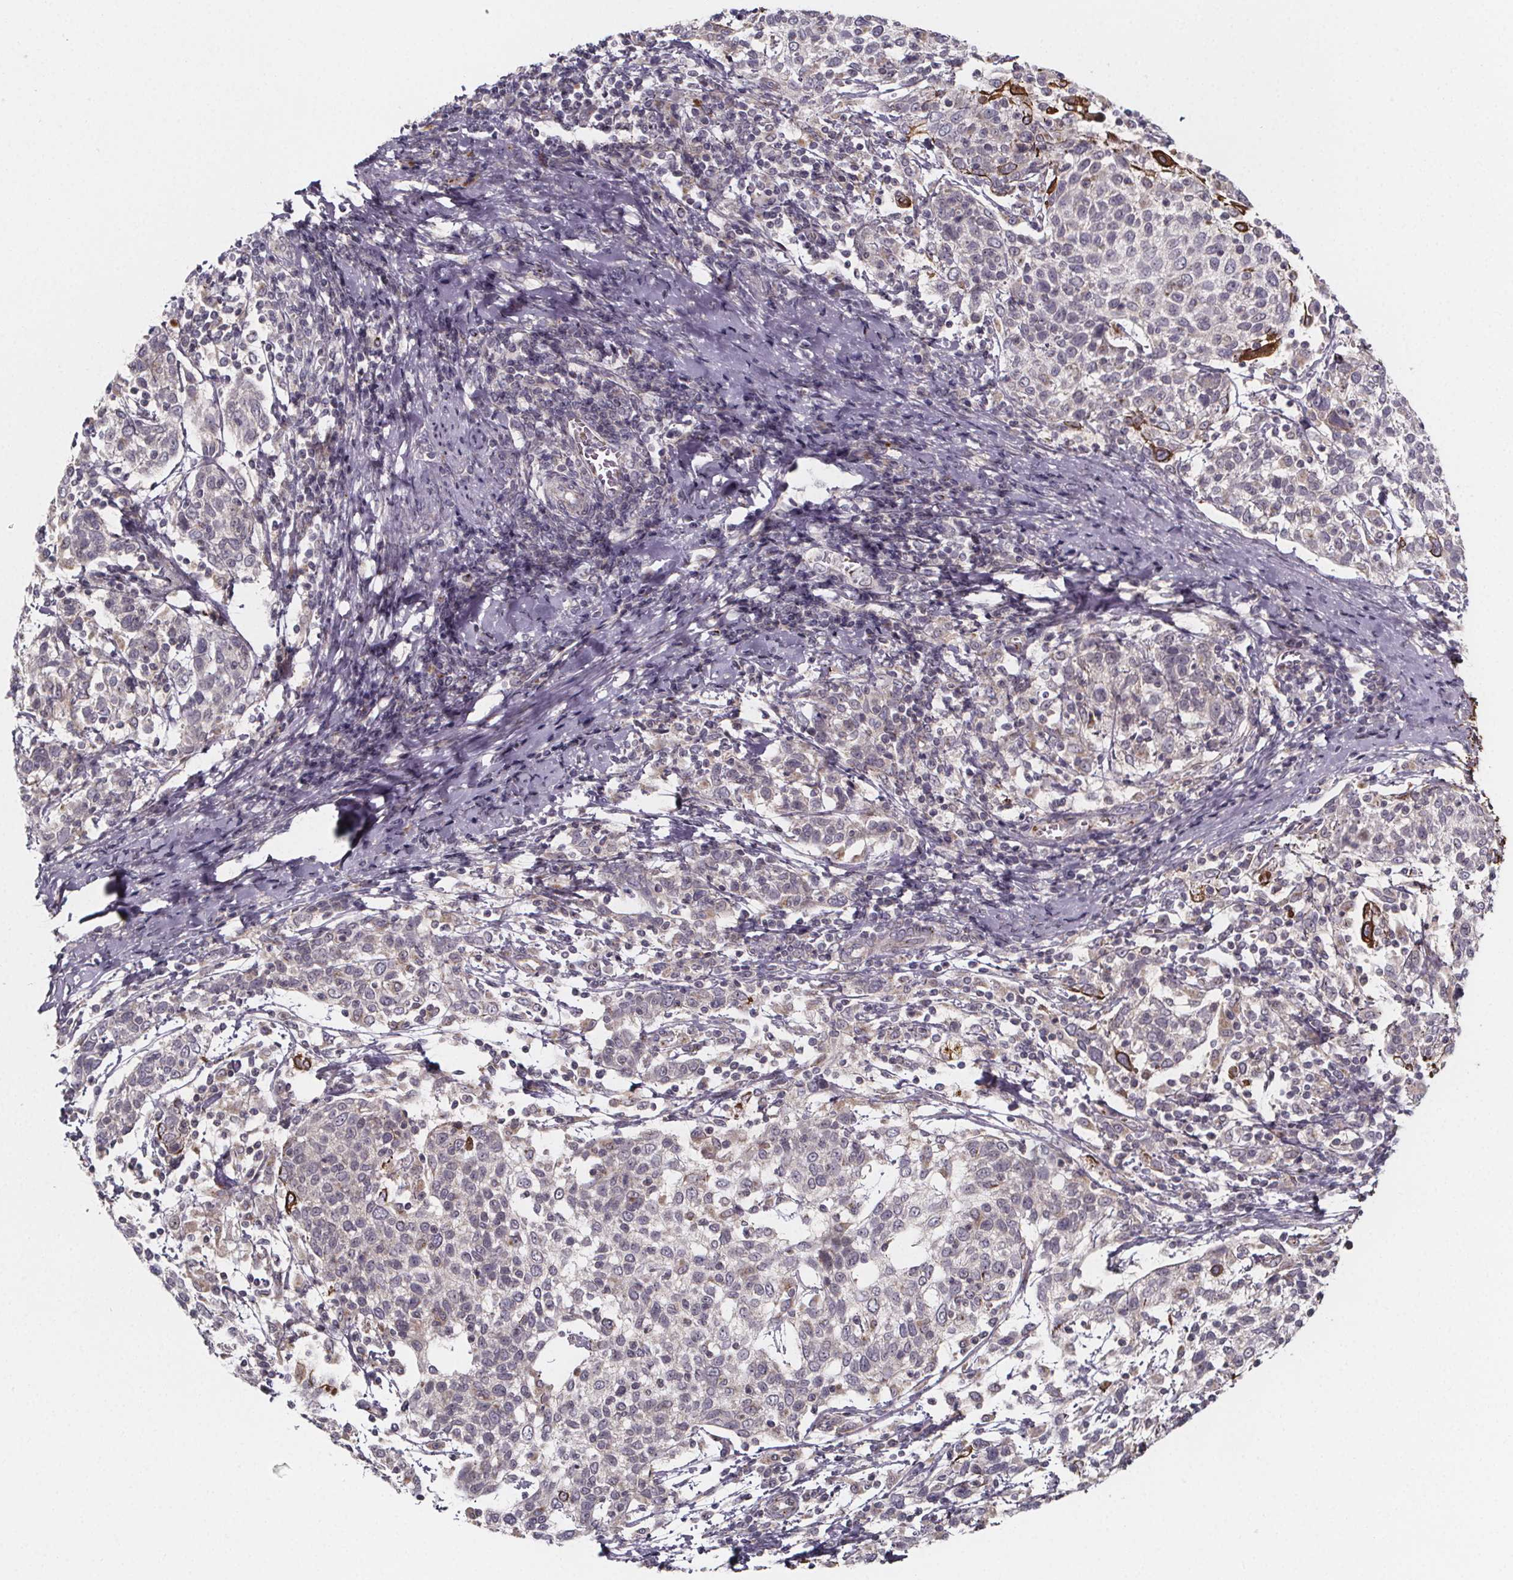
{"staining": {"intensity": "negative", "quantity": "none", "location": "none"}, "tissue": "cervical cancer", "cell_type": "Tumor cells", "image_type": "cancer", "snomed": [{"axis": "morphology", "description": "Squamous cell carcinoma, NOS"}, {"axis": "topography", "description": "Cervix"}], "caption": "DAB (3,3'-diaminobenzidine) immunohistochemical staining of cervical squamous cell carcinoma reveals no significant positivity in tumor cells.", "gene": "NDST1", "patient": {"sex": "female", "age": 61}}